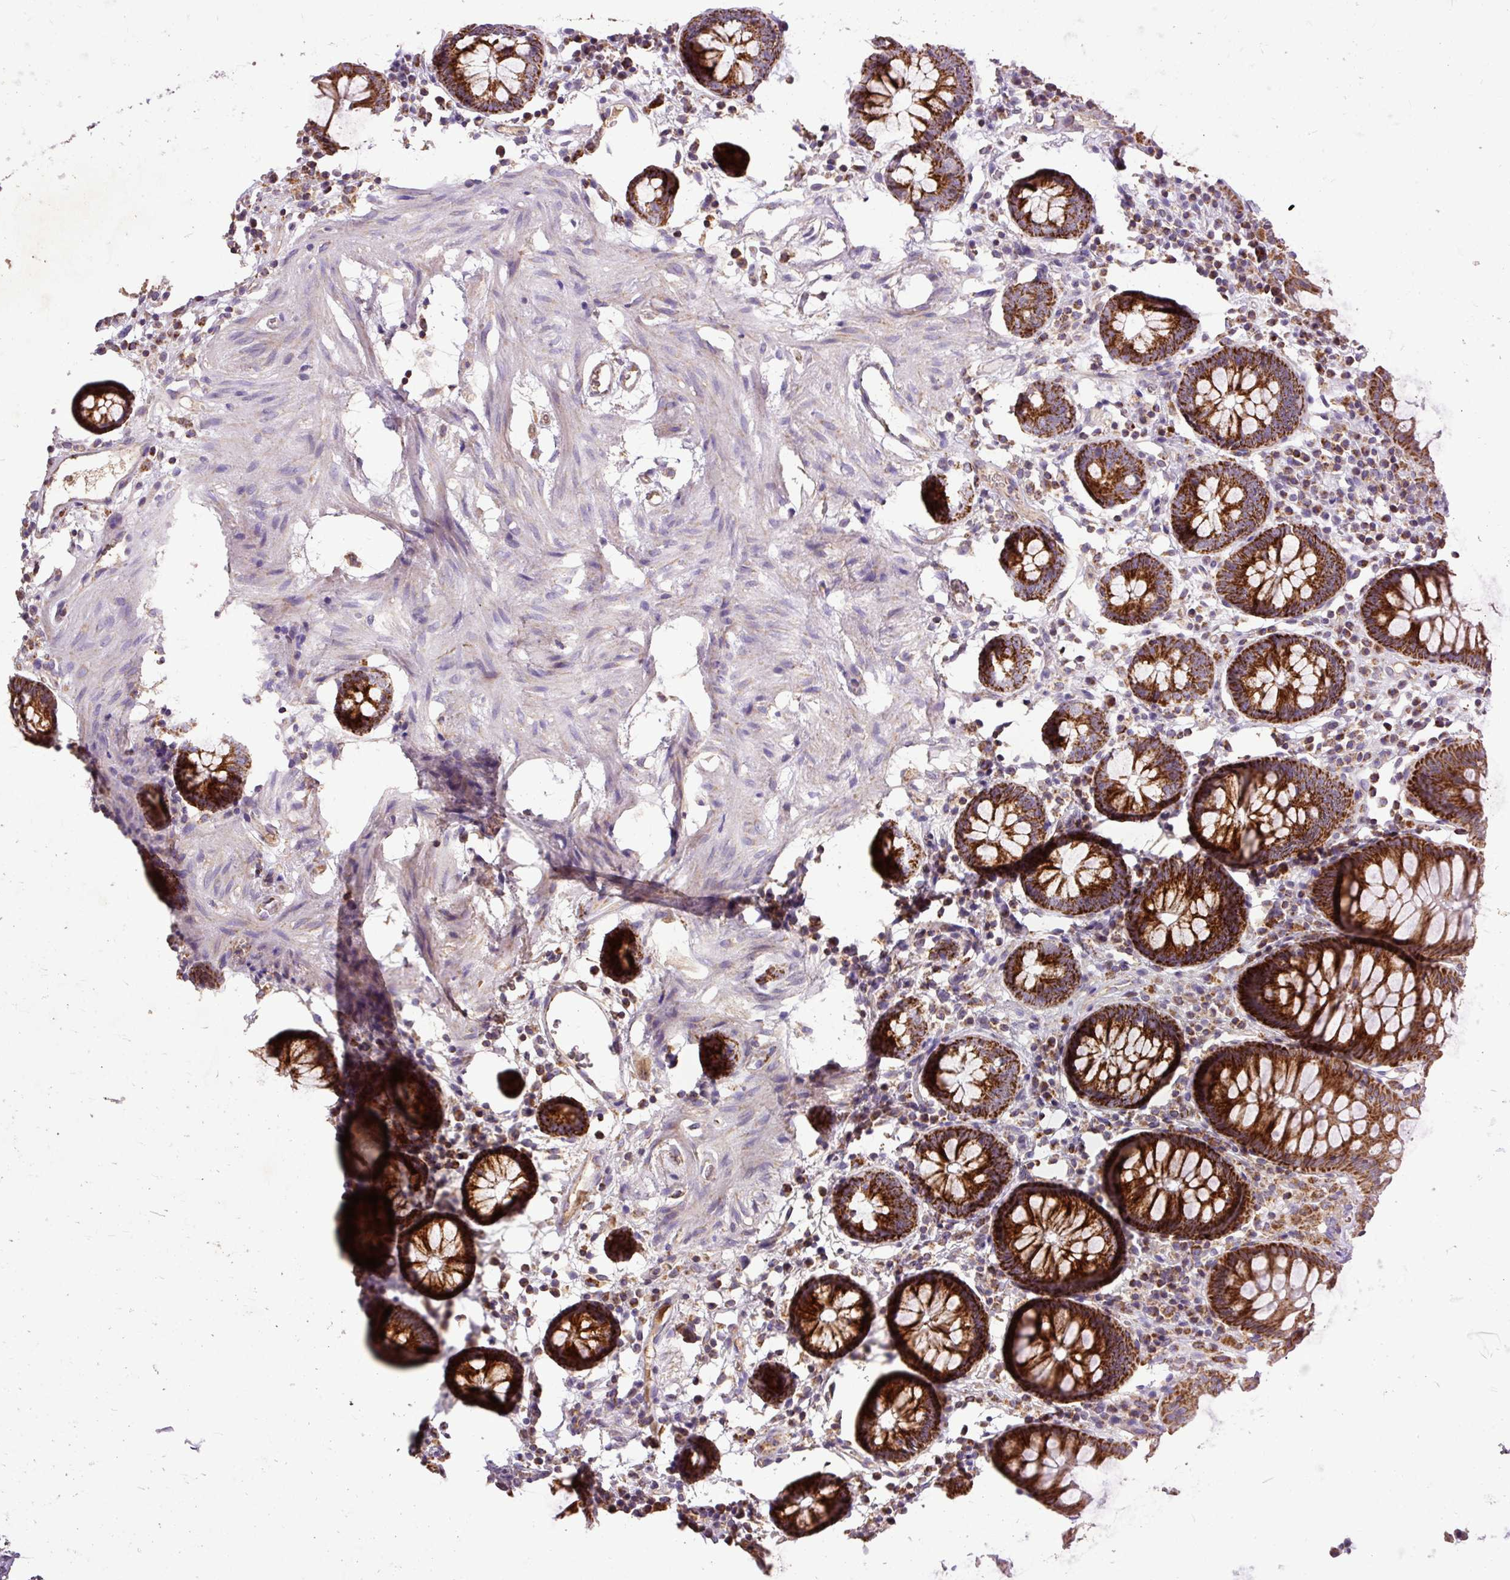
{"staining": {"intensity": "moderate", "quantity": ">75%", "location": "cytoplasmic/membranous"}, "tissue": "colon", "cell_type": "Endothelial cells", "image_type": "normal", "snomed": [{"axis": "morphology", "description": "Normal tissue, NOS"}, {"axis": "topography", "description": "Colon"}, {"axis": "topography", "description": "Peripheral nerve tissue"}], "caption": "Colon stained with DAB (3,3'-diaminobenzidine) immunohistochemistry demonstrates medium levels of moderate cytoplasmic/membranous staining in approximately >75% of endothelial cells. (DAB IHC, brown staining for protein, blue staining for nuclei).", "gene": "TOMM40", "patient": {"sex": "male", "age": 84}}